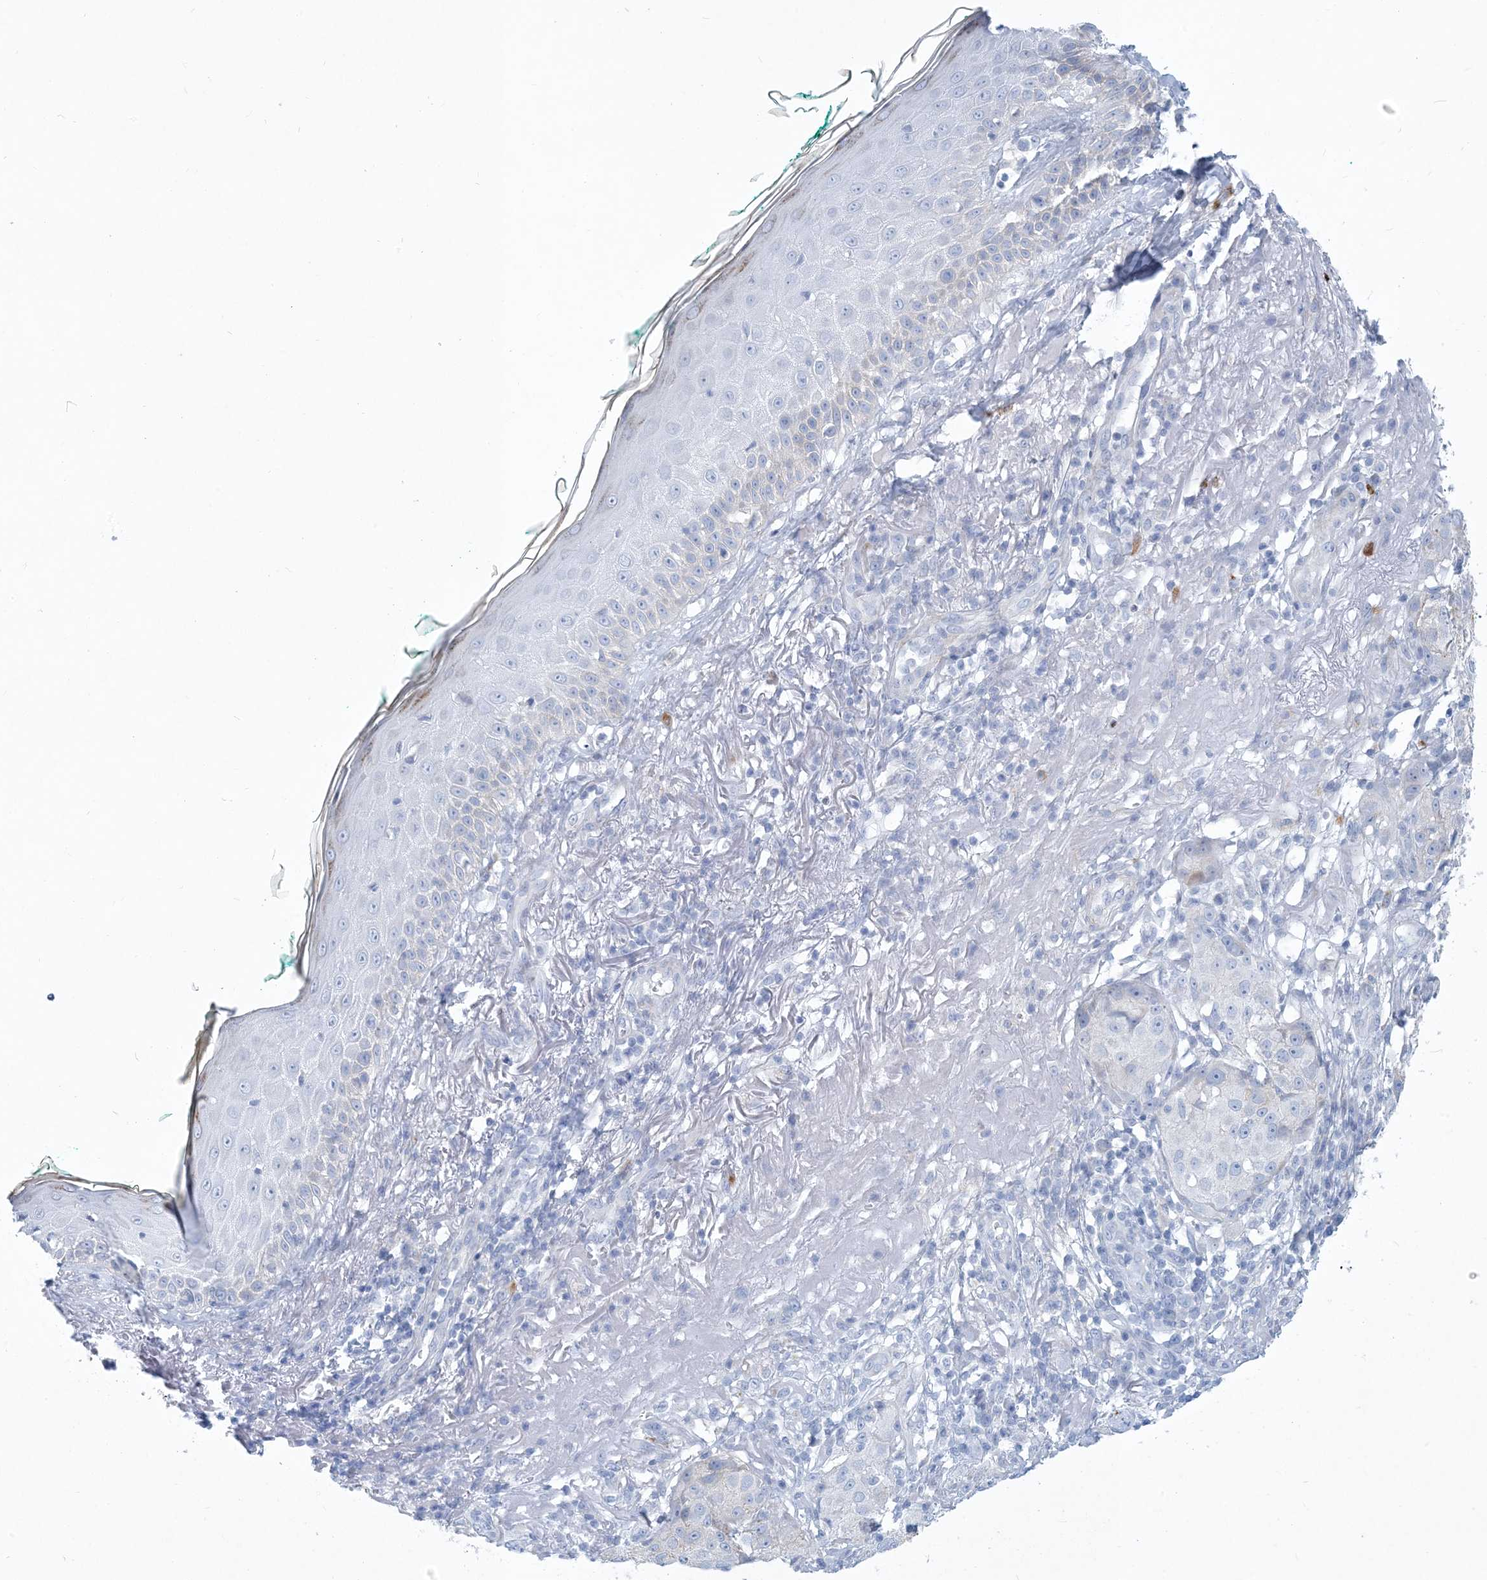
{"staining": {"intensity": "negative", "quantity": "none", "location": "none"}, "tissue": "melanoma", "cell_type": "Tumor cells", "image_type": "cancer", "snomed": [{"axis": "morphology", "description": "Necrosis, NOS"}, {"axis": "morphology", "description": "Malignant melanoma, NOS"}, {"axis": "topography", "description": "Skin"}], "caption": "Malignant melanoma stained for a protein using immunohistochemistry (IHC) reveals no positivity tumor cells.", "gene": "MOXD1", "patient": {"sex": "female", "age": 87}}